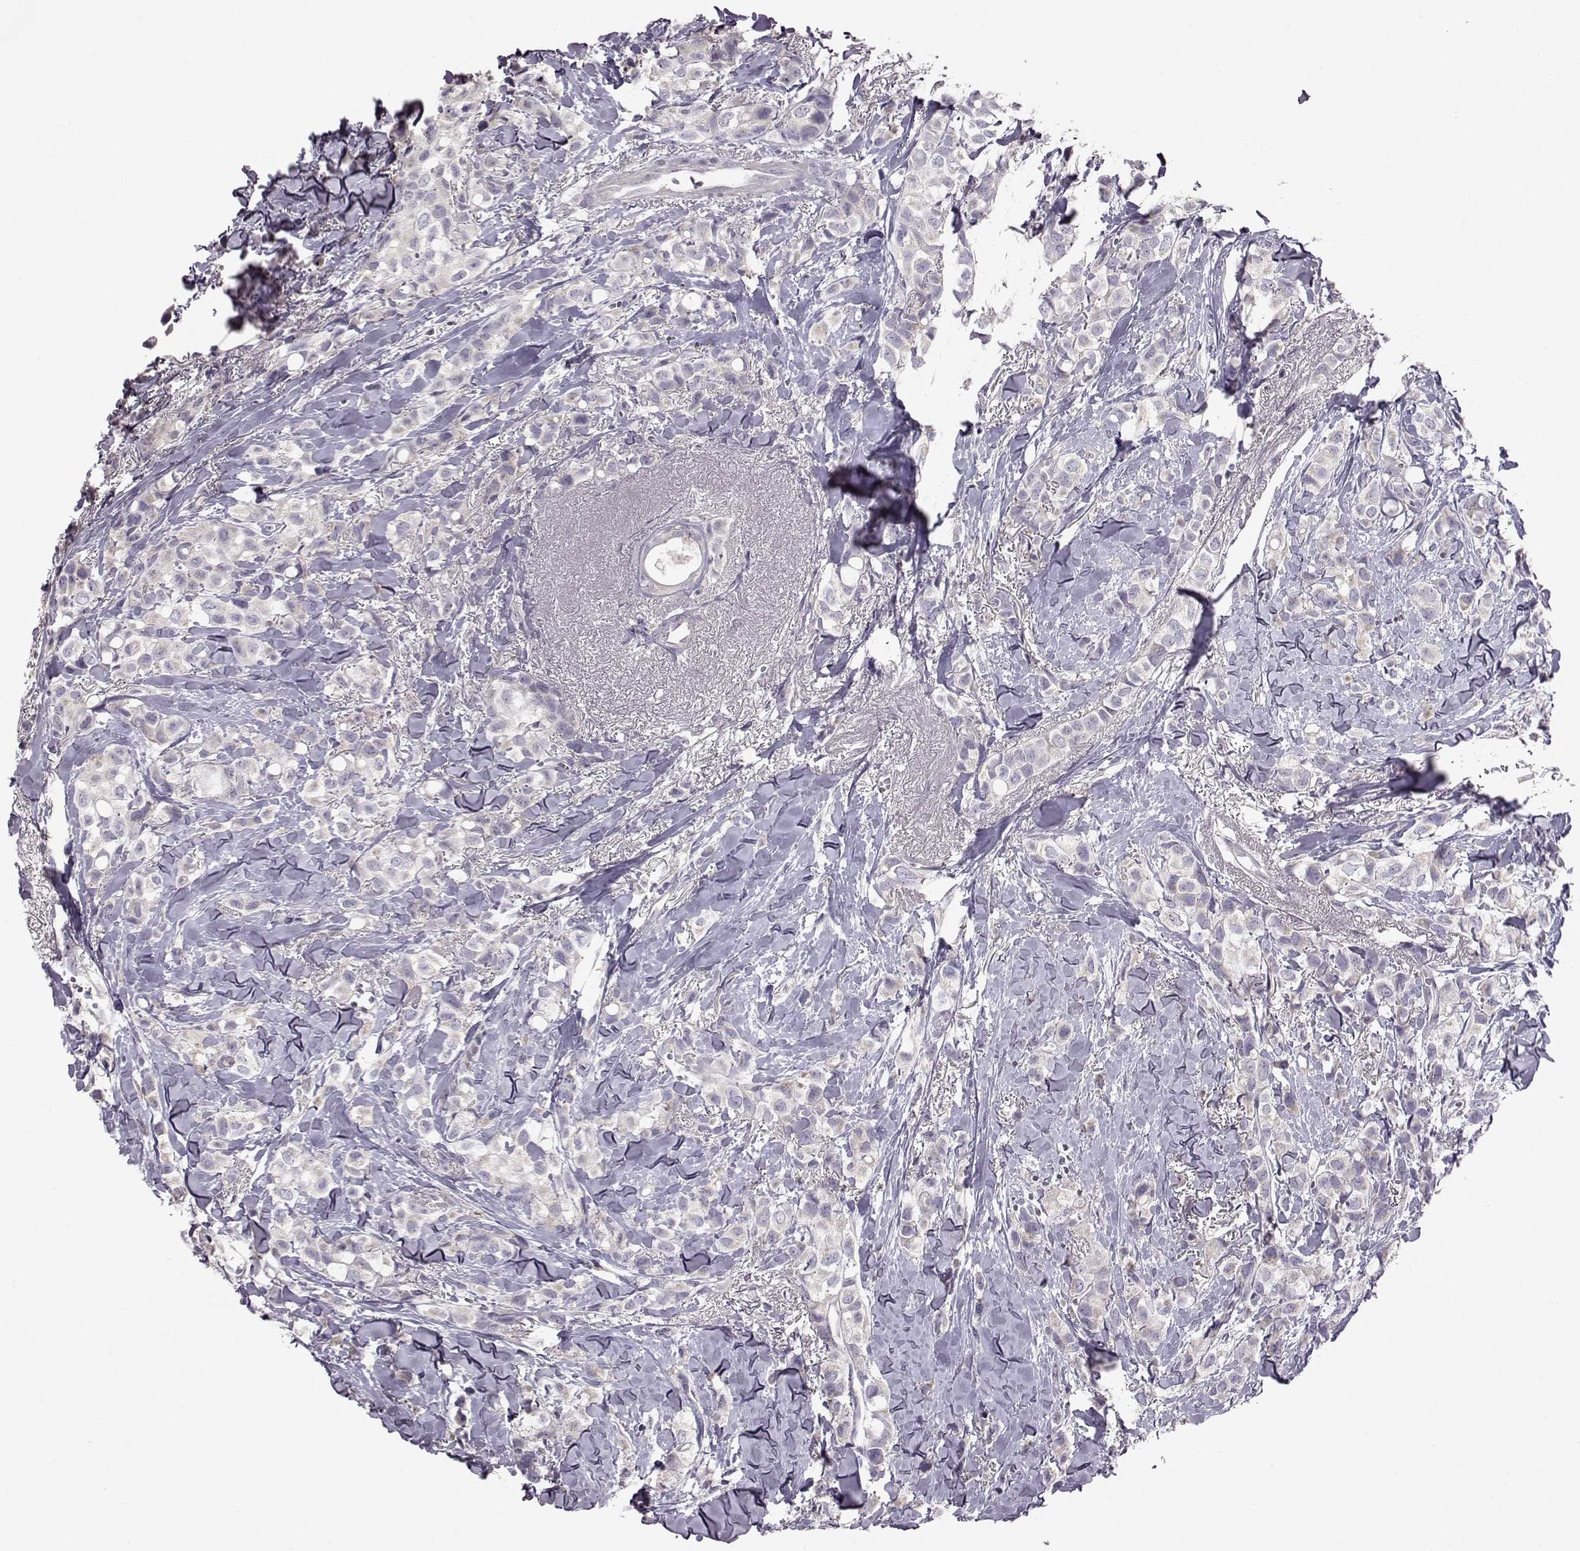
{"staining": {"intensity": "negative", "quantity": "none", "location": "none"}, "tissue": "breast cancer", "cell_type": "Tumor cells", "image_type": "cancer", "snomed": [{"axis": "morphology", "description": "Duct carcinoma"}, {"axis": "topography", "description": "Breast"}], "caption": "Tumor cells are negative for protein expression in human breast cancer (invasive ductal carcinoma). The staining is performed using DAB (3,3'-diaminobenzidine) brown chromogen with nuclei counter-stained in using hematoxylin.", "gene": "ADGRG2", "patient": {"sex": "female", "age": 85}}